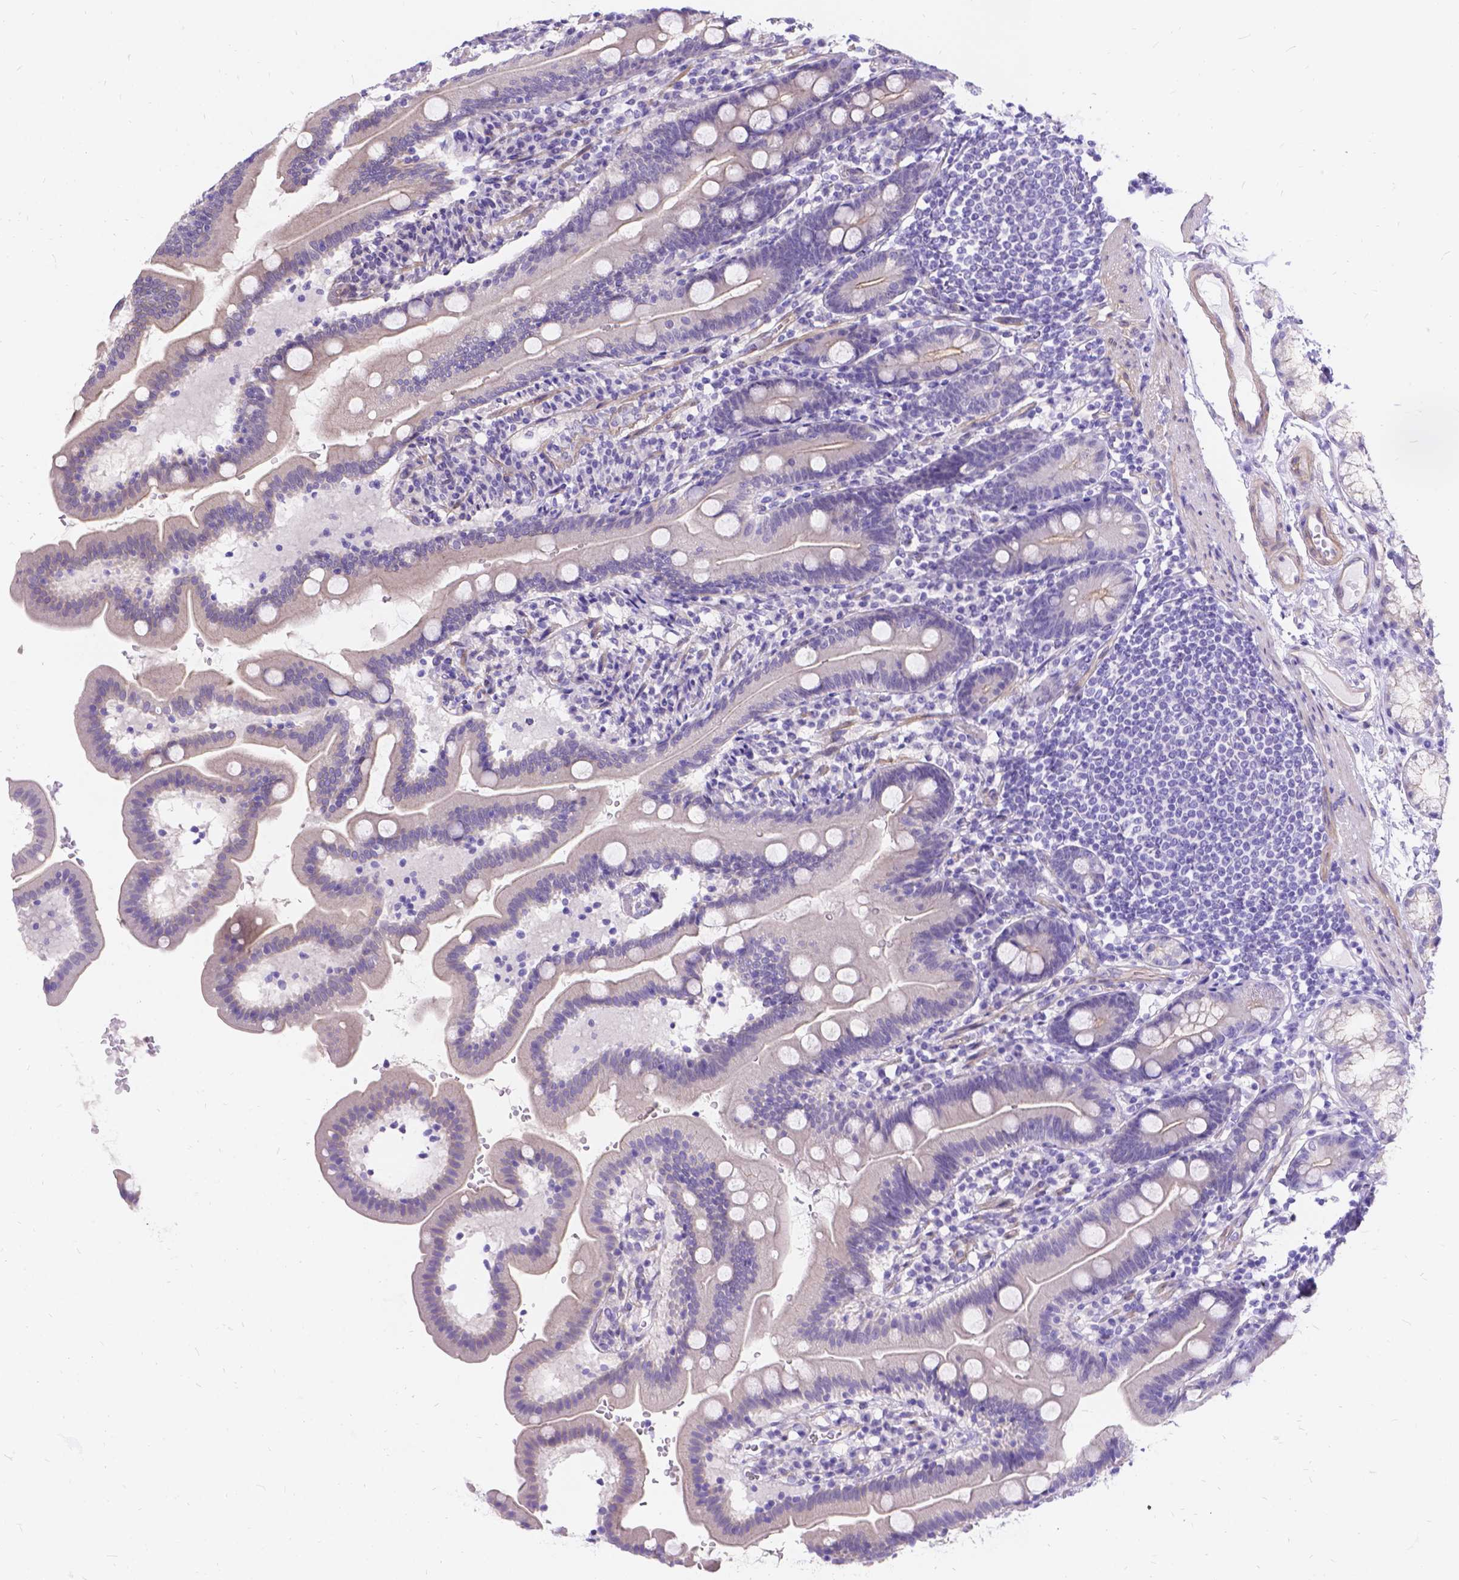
{"staining": {"intensity": "weak", "quantity": "<25%", "location": "cytoplasmic/membranous"}, "tissue": "duodenum", "cell_type": "Glandular cells", "image_type": "normal", "snomed": [{"axis": "morphology", "description": "Normal tissue, NOS"}, {"axis": "topography", "description": "Duodenum"}], "caption": "Glandular cells are negative for protein expression in benign human duodenum.", "gene": "PALS1", "patient": {"sex": "female", "age": 67}}